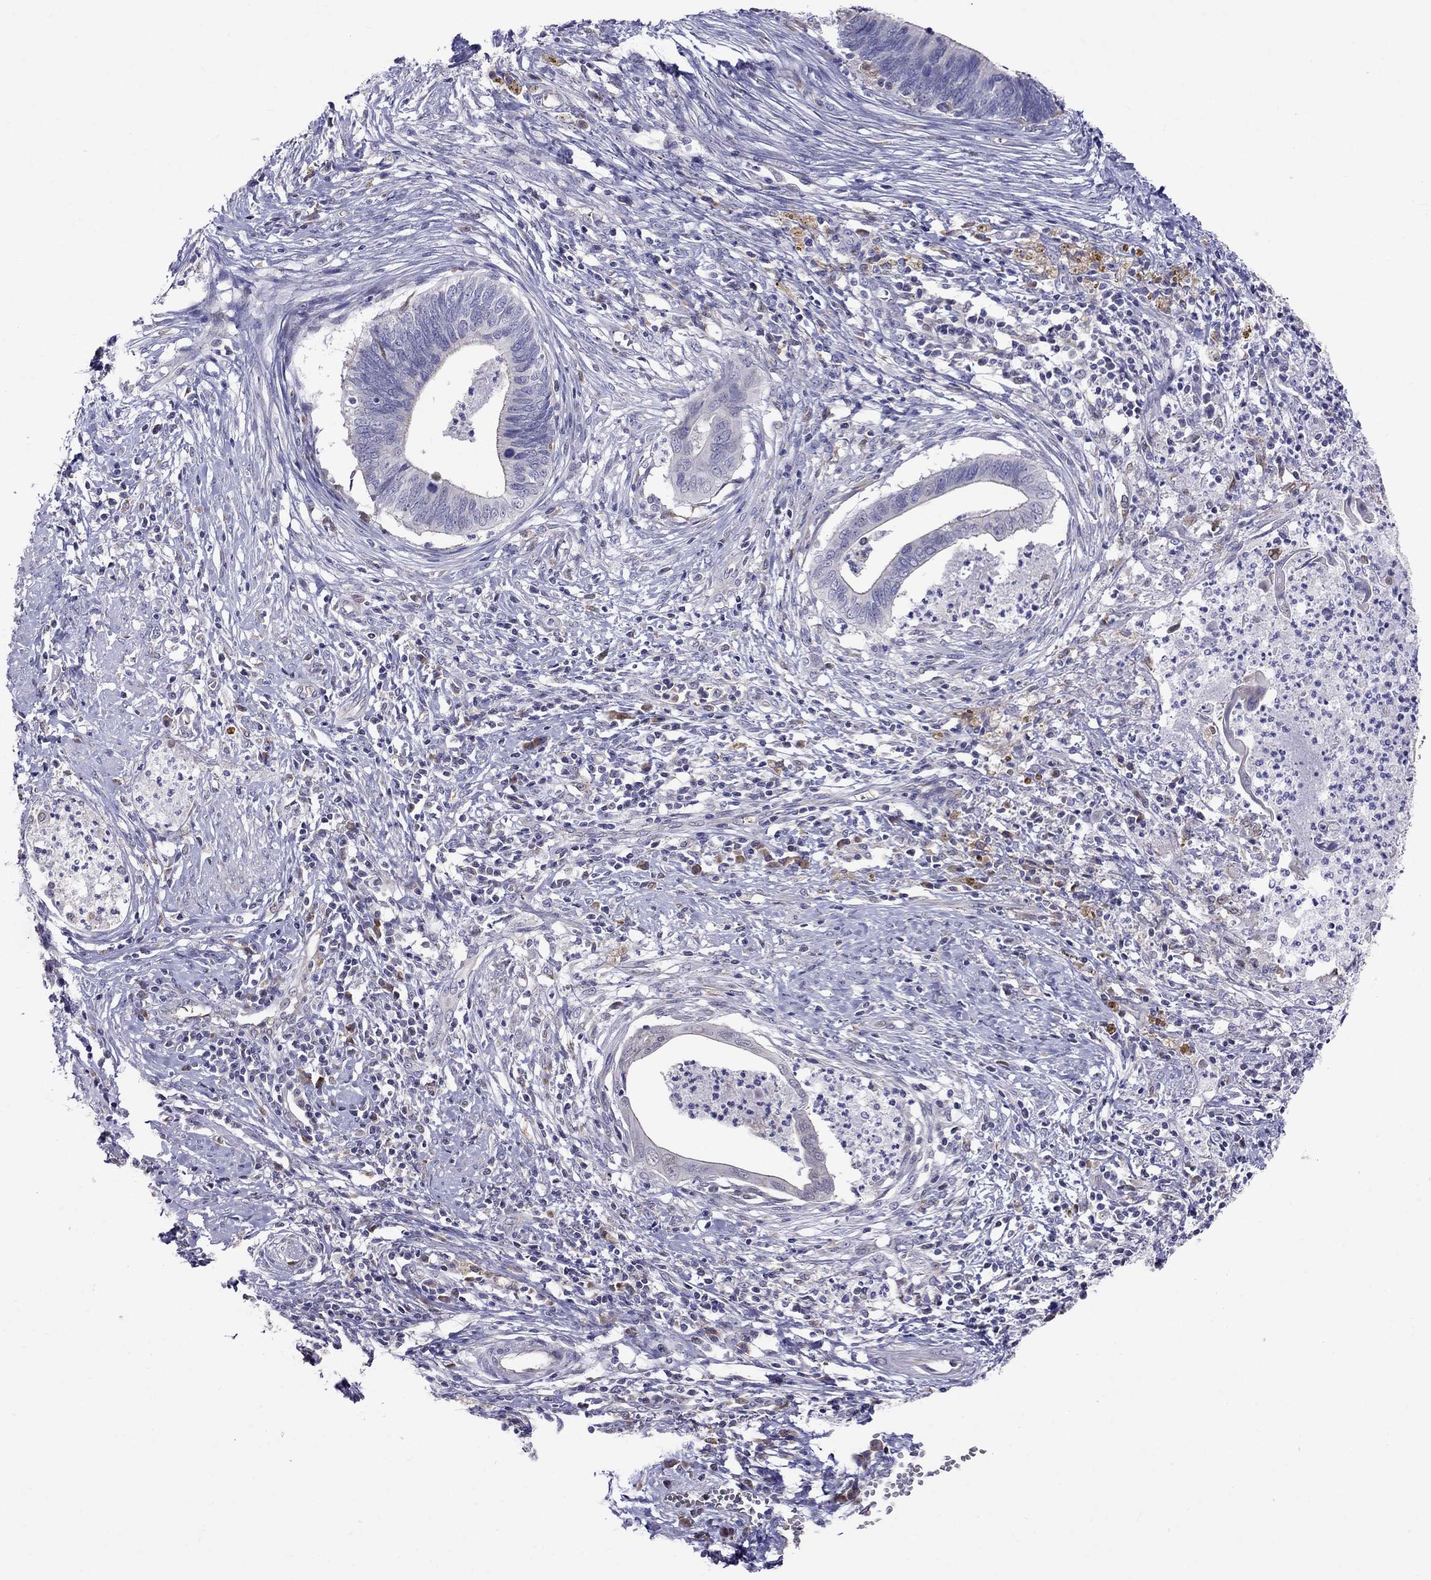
{"staining": {"intensity": "negative", "quantity": "none", "location": "none"}, "tissue": "cervical cancer", "cell_type": "Tumor cells", "image_type": "cancer", "snomed": [{"axis": "morphology", "description": "Adenocarcinoma, NOS"}, {"axis": "topography", "description": "Cervix"}], "caption": "Histopathology image shows no significant protein staining in tumor cells of cervical cancer (adenocarcinoma). (IHC, brightfield microscopy, high magnification).", "gene": "ADAM28", "patient": {"sex": "female", "age": 42}}